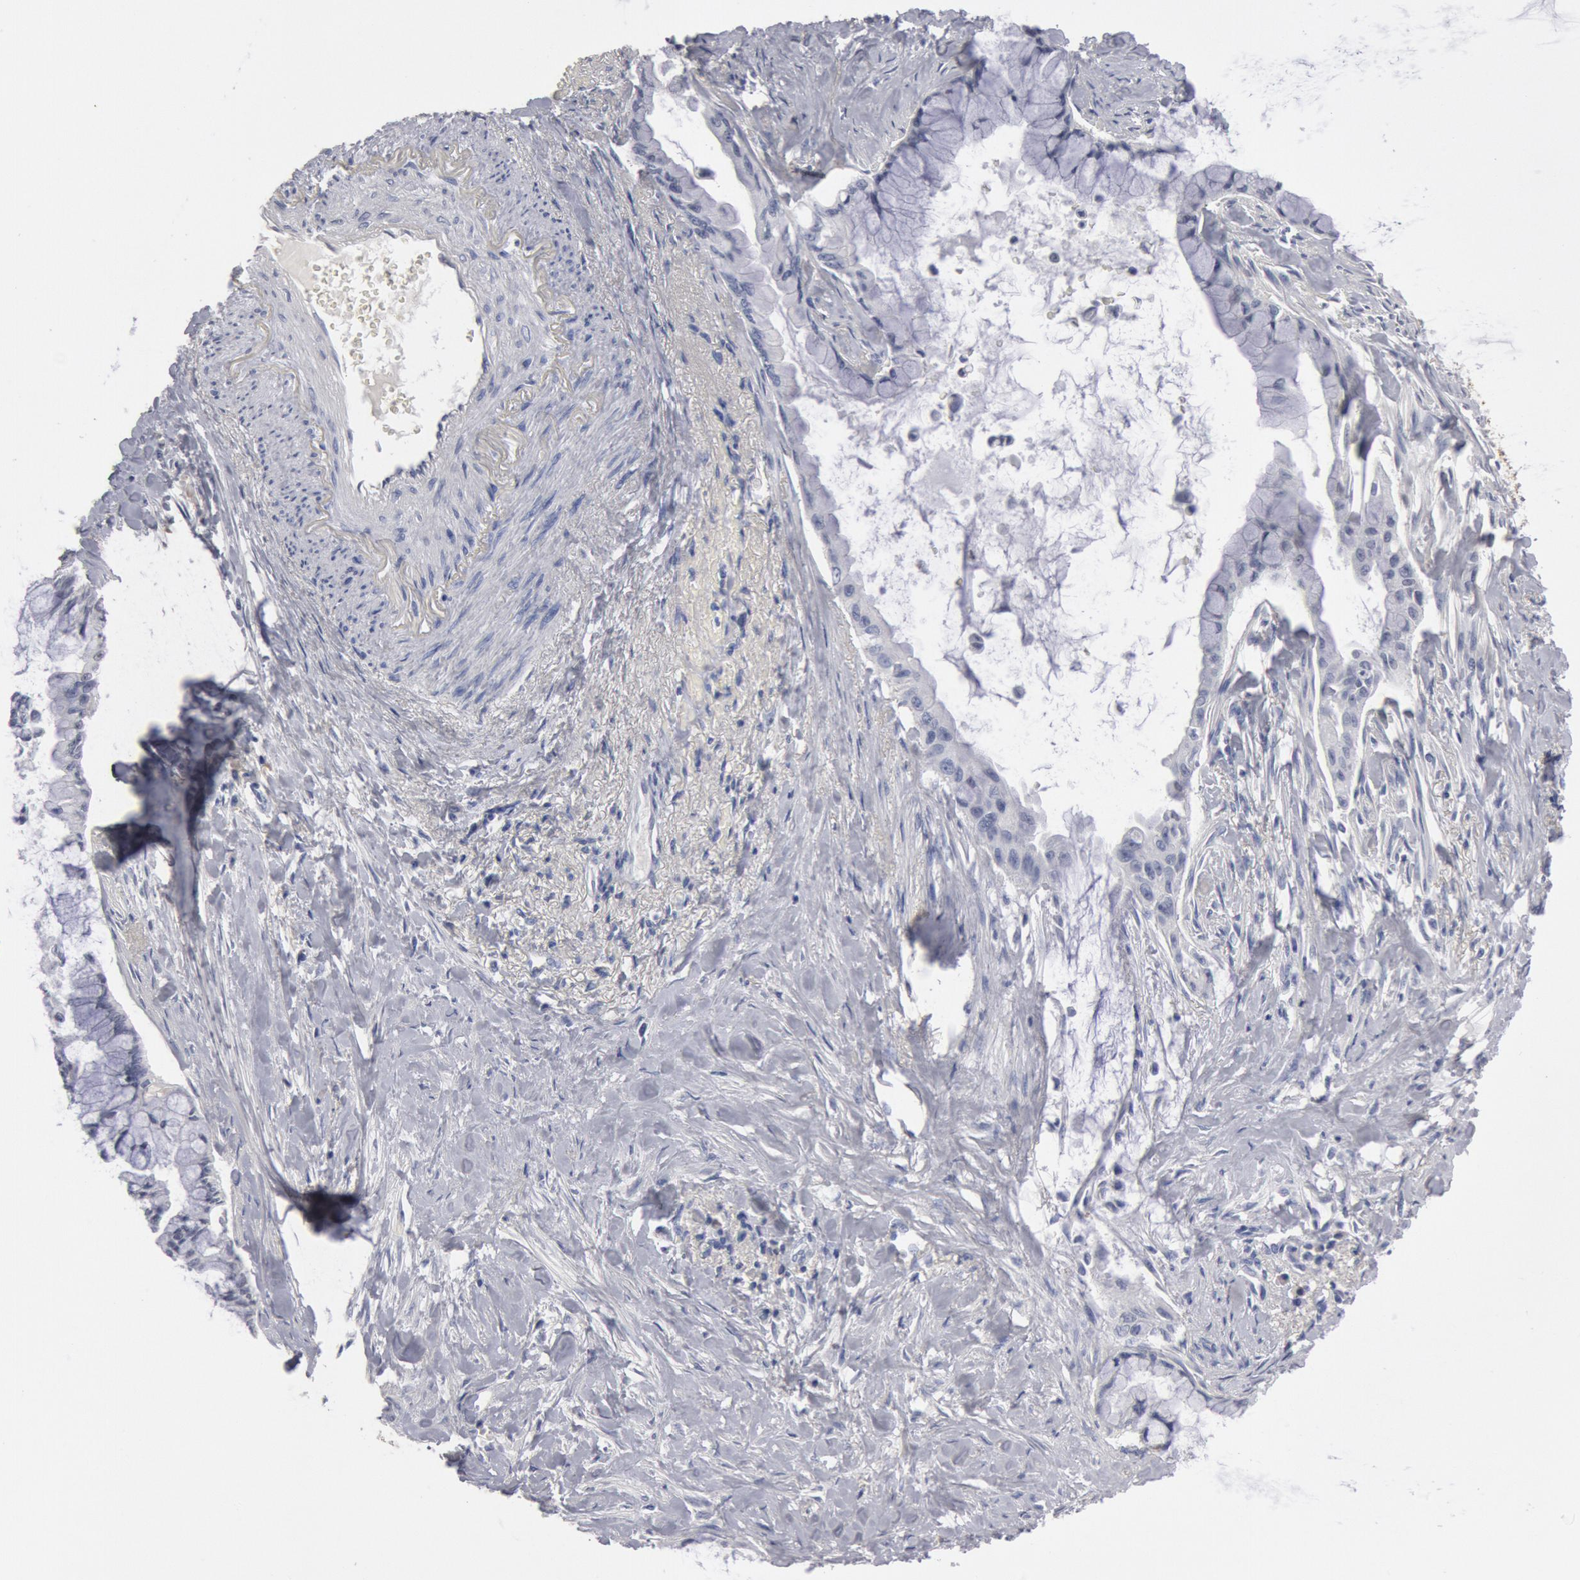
{"staining": {"intensity": "moderate", "quantity": "<25%", "location": "nuclear"}, "tissue": "pancreatic cancer", "cell_type": "Tumor cells", "image_type": "cancer", "snomed": [{"axis": "morphology", "description": "Adenocarcinoma, NOS"}, {"axis": "topography", "description": "Pancreas"}], "caption": "Tumor cells show low levels of moderate nuclear expression in approximately <25% of cells in human pancreatic cancer.", "gene": "FOXA2", "patient": {"sex": "male", "age": 59}}